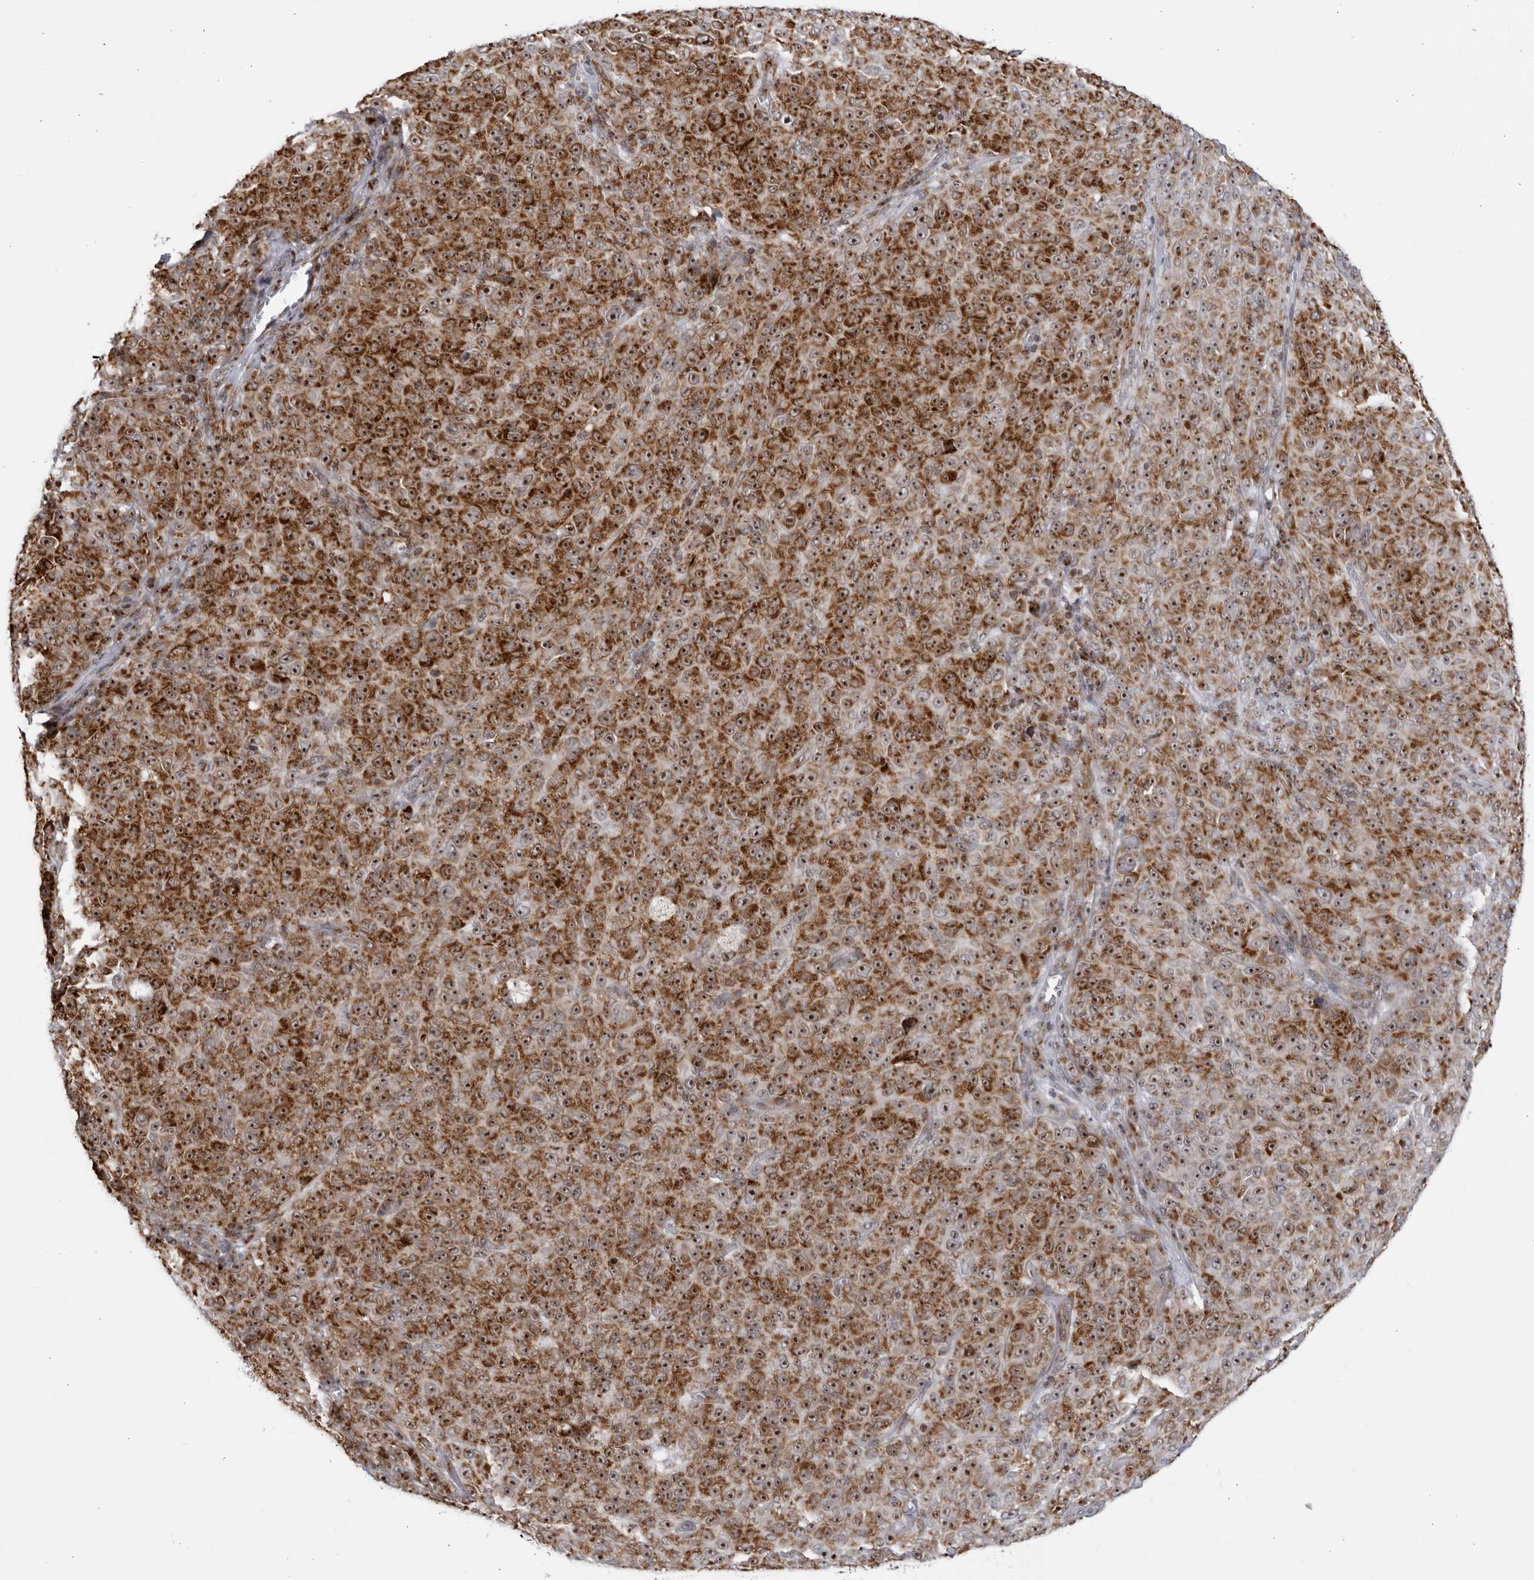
{"staining": {"intensity": "strong", "quantity": ">75%", "location": "cytoplasmic/membranous,nuclear"}, "tissue": "melanoma", "cell_type": "Tumor cells", "image_type": "cancer", "snomed": [{"axis": "morphology", "description": "Malignant melanoma, NOS"}, {"axis": "topography", "description": "Skin"}], "caption": "A brown stain labels strong cytoplasmic/membranous and nuclear positivity of a protein in melanoma tumor cells.", "gene": "RBM34", "patient": {"sex": "female", "age": 82}}